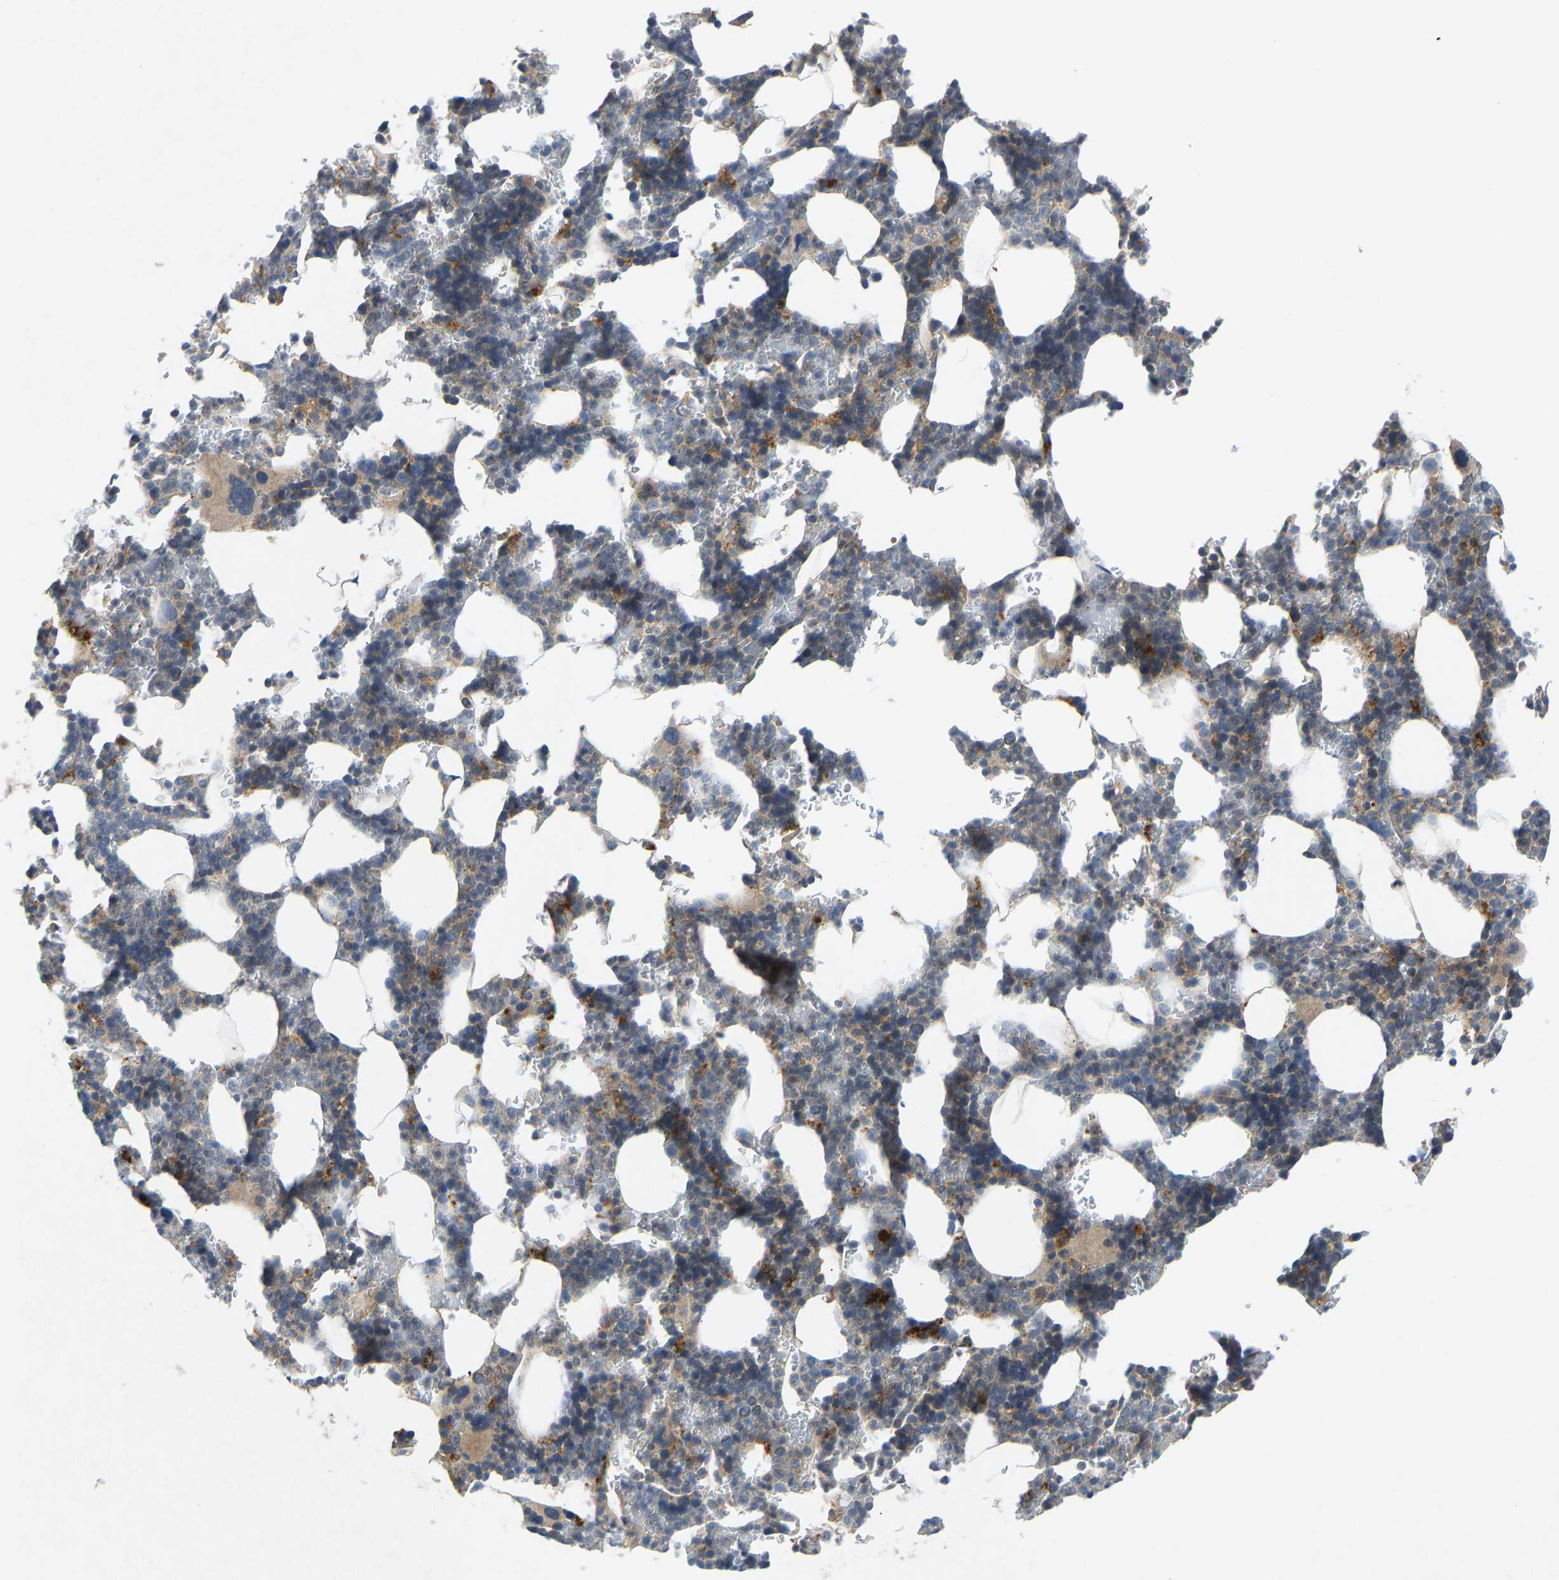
{"staining": {"intensity": "moderate", "quantity": ">75%", "location": "cytoplasmic/membranous"}, "tissue": "bone marrow", "cell_type": "Hematopoietic cells", "image_type": "normal", "snomed": [{"axis": "morphology", "description": "Normal tissue, NOS"}, {"axis": "topography", "description": "Bone marrow"}], "caption": "Hematopoietic cells display medium levels of moderate cytoplasmic/membranous staining in about >75% of cells in benign human bone marrow. The protein is shown in brown color, while the nuclei are stained blue.", "gene": "PDE7A", "patient": {"sex": "female", "age": 81}}